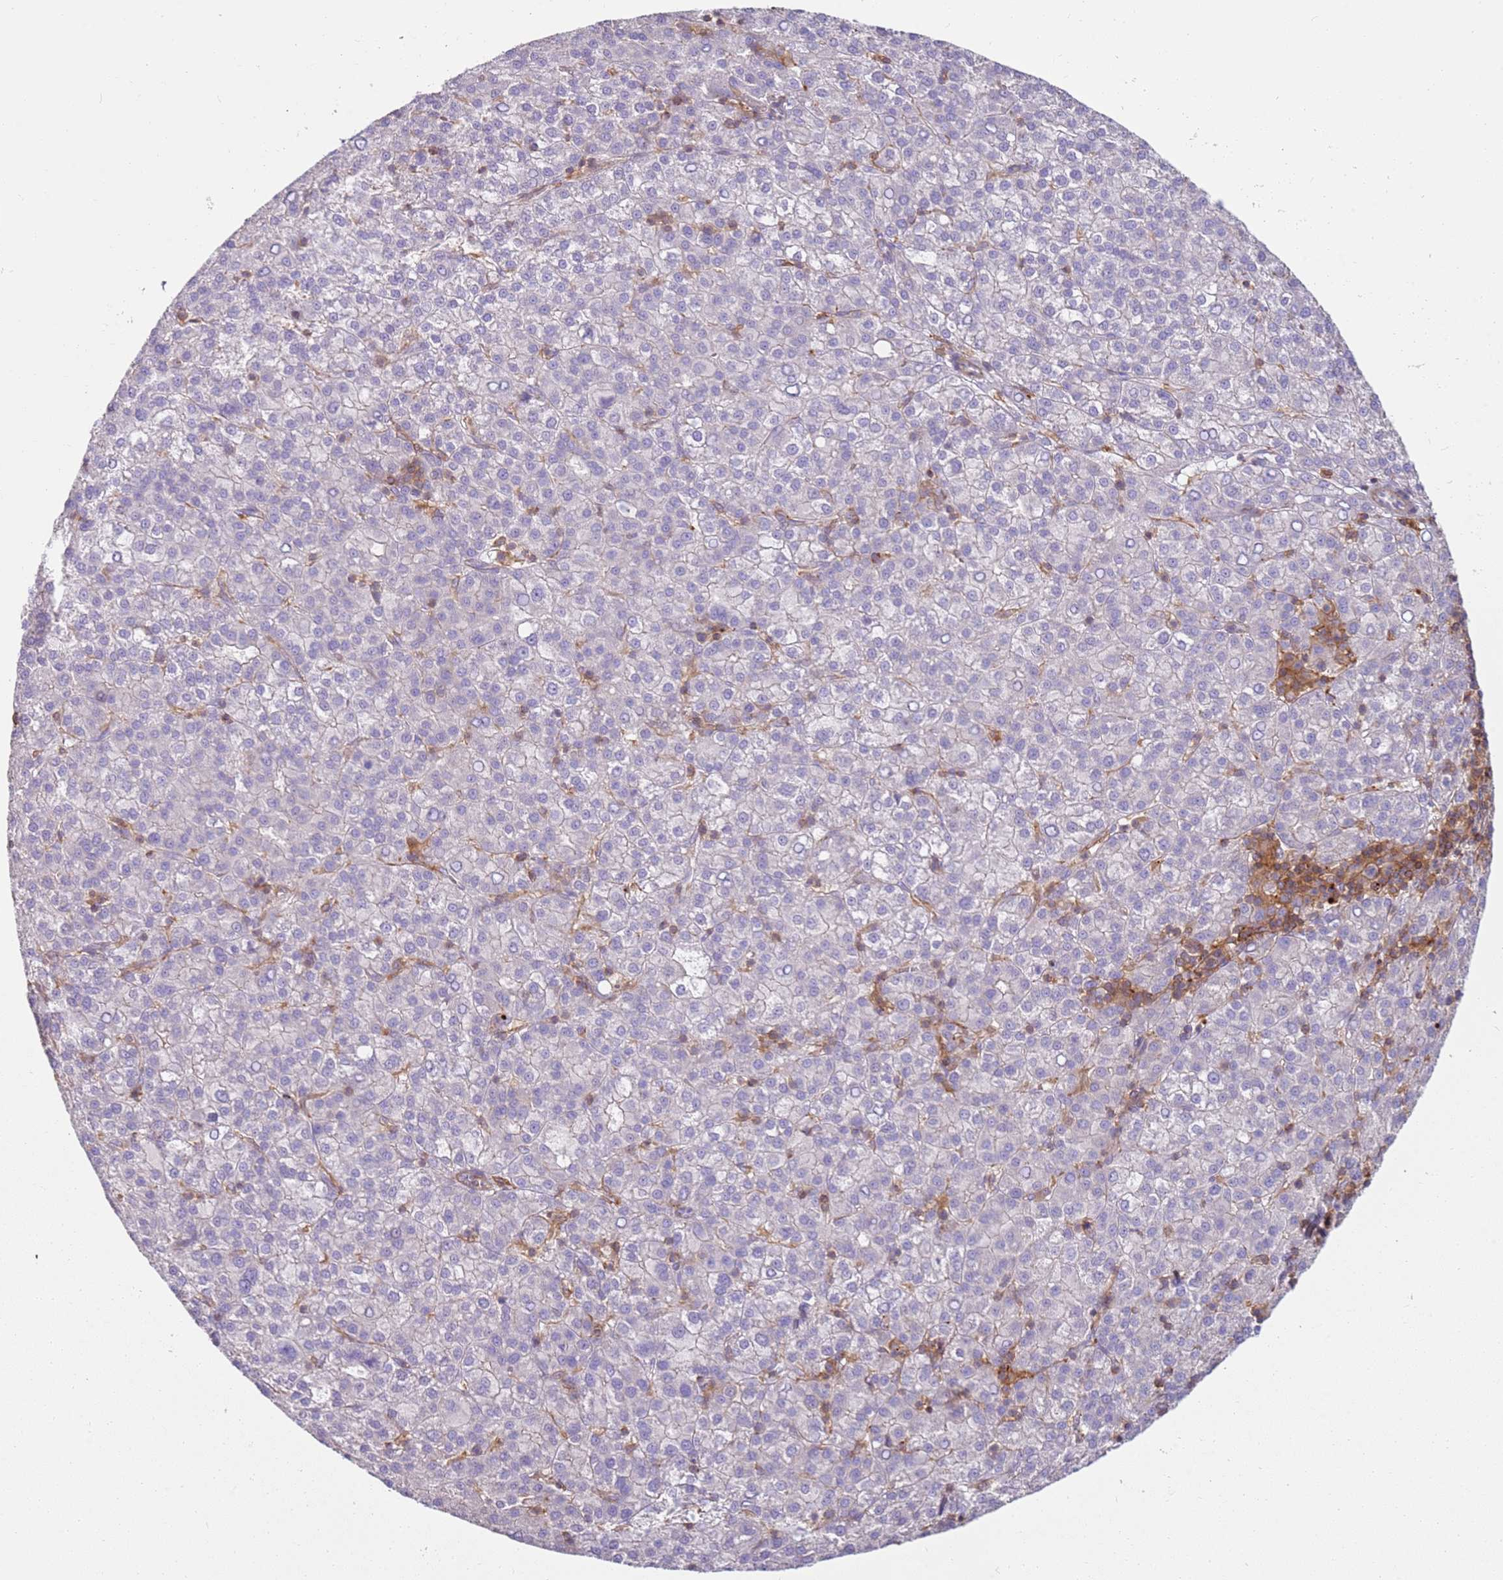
{"staining": {"intensity": "negative", "quantity": "none", "location": "none"}, "tissue": "liver cancer", "cell_type": "Tumor cells", "image_type": "cancer", "snomed": [{"axis": "morphology", "description": "Carcinoma, Hepatocellular, NOS"}, {"axis": "topography", "description": "Liver"}], "caption": "Histopathology image shows no protein positivity in tumor cells of liver cancer (hepatocellular carcinoma) tissue. The staining is performed using DAB (3,3'-diaminobenzidine) brown chromogen with nuclei counter-stained in using hematoxylin.", "gene": "FPR1", "patient": {"sex": "female", "age": 58}}